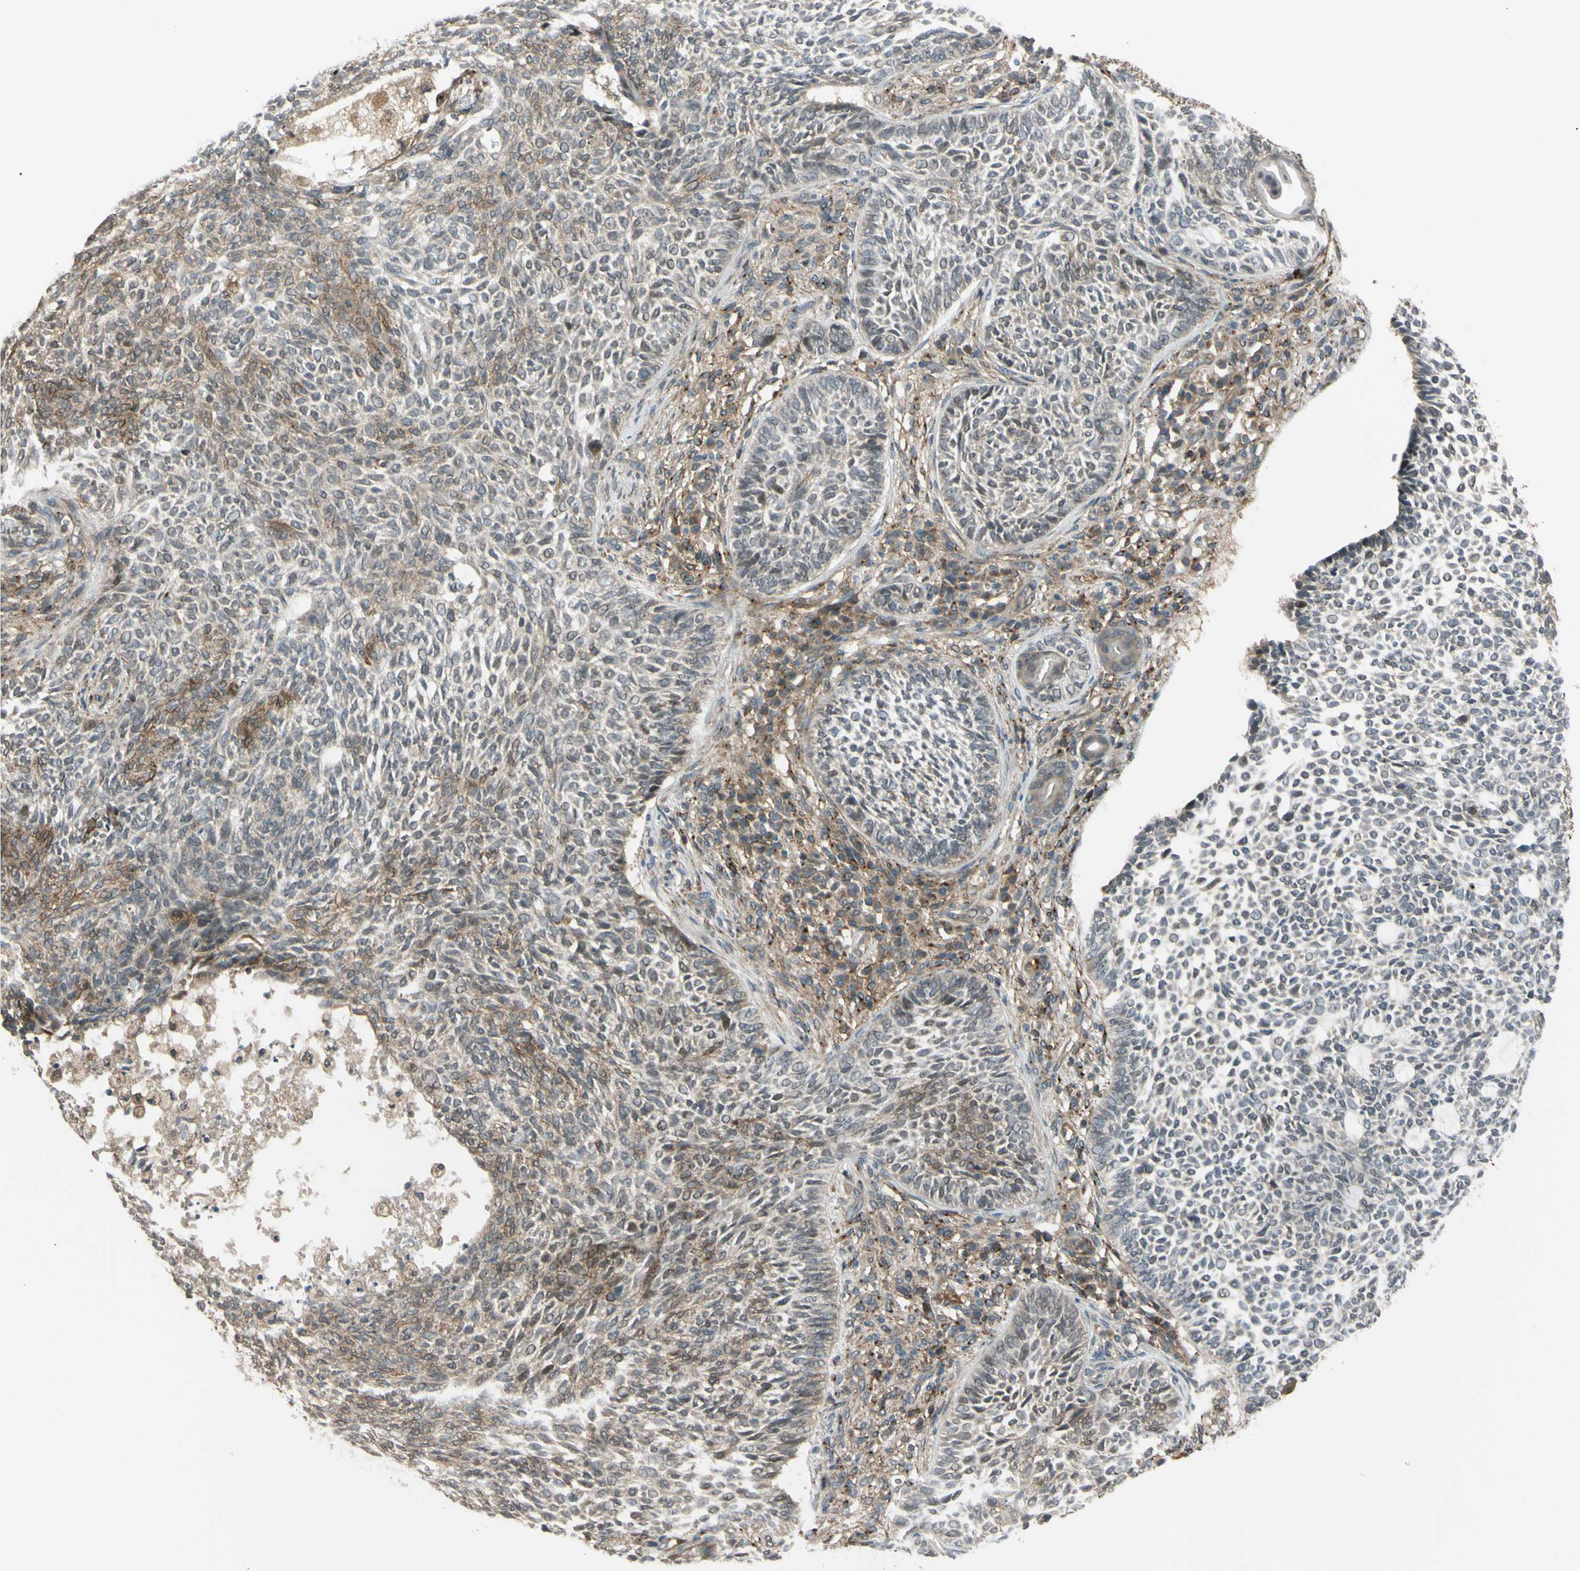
{"staining": {"intensity": "weak", "quantity": "<25%", "location": "cytoplasmic/membranous,nuclear"}, "tissue": "skin cancer", "cell_type": "Tumor cells", "image_type": "cancer", "snomed": [{"axis": "morphology", "description": "Basal cell carcinoma"}, {"axis": "topography", "description": "Skin"}], "caption": "The micrograph exhibits no staining of tumor cells in skin cancer (basal cell carcinoma). (DAB immunohistochemistry, high magnification).", "gene": "FLII", "patient": {"sex": "male", "age": 87}}